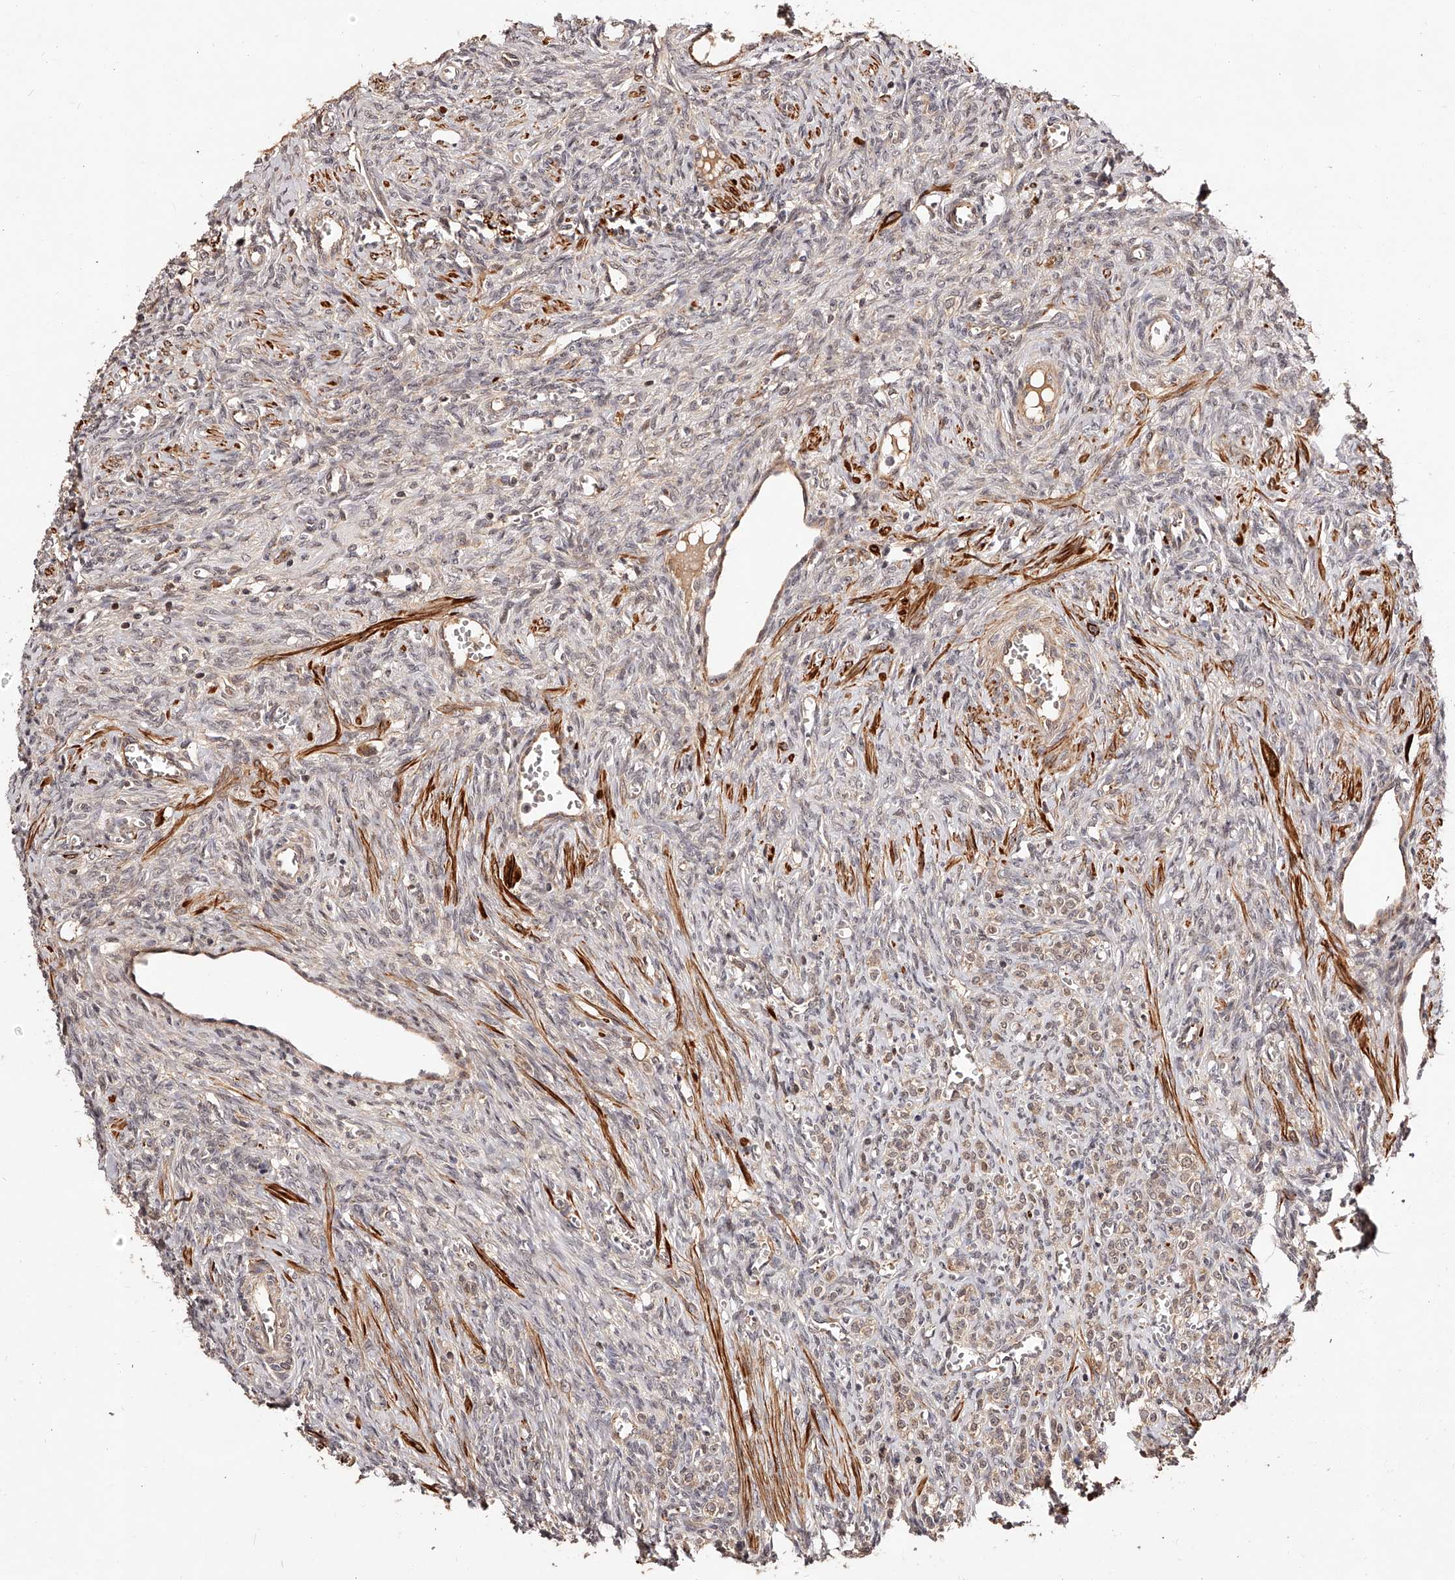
{"staining": {"intensity": "weak", "quantity": "<25%", "location": "cytoplasmic/membranous"}, "tissue": "ovary", "cell_type": "Ovarian stroma cells", "image_type": "normal", "snomed": [{"axis": "morphology", "description": "Normal tissue, NOS"}, {"axis": "topography", "description": "Ovary"}], "caption": "Human ovary stained for a protein using immunohistochemistry (IHC) demonstrates no expression in ovarian stroma cells.", "gene": "CUL7", "patient": {"sex": "female", "age": 41}}